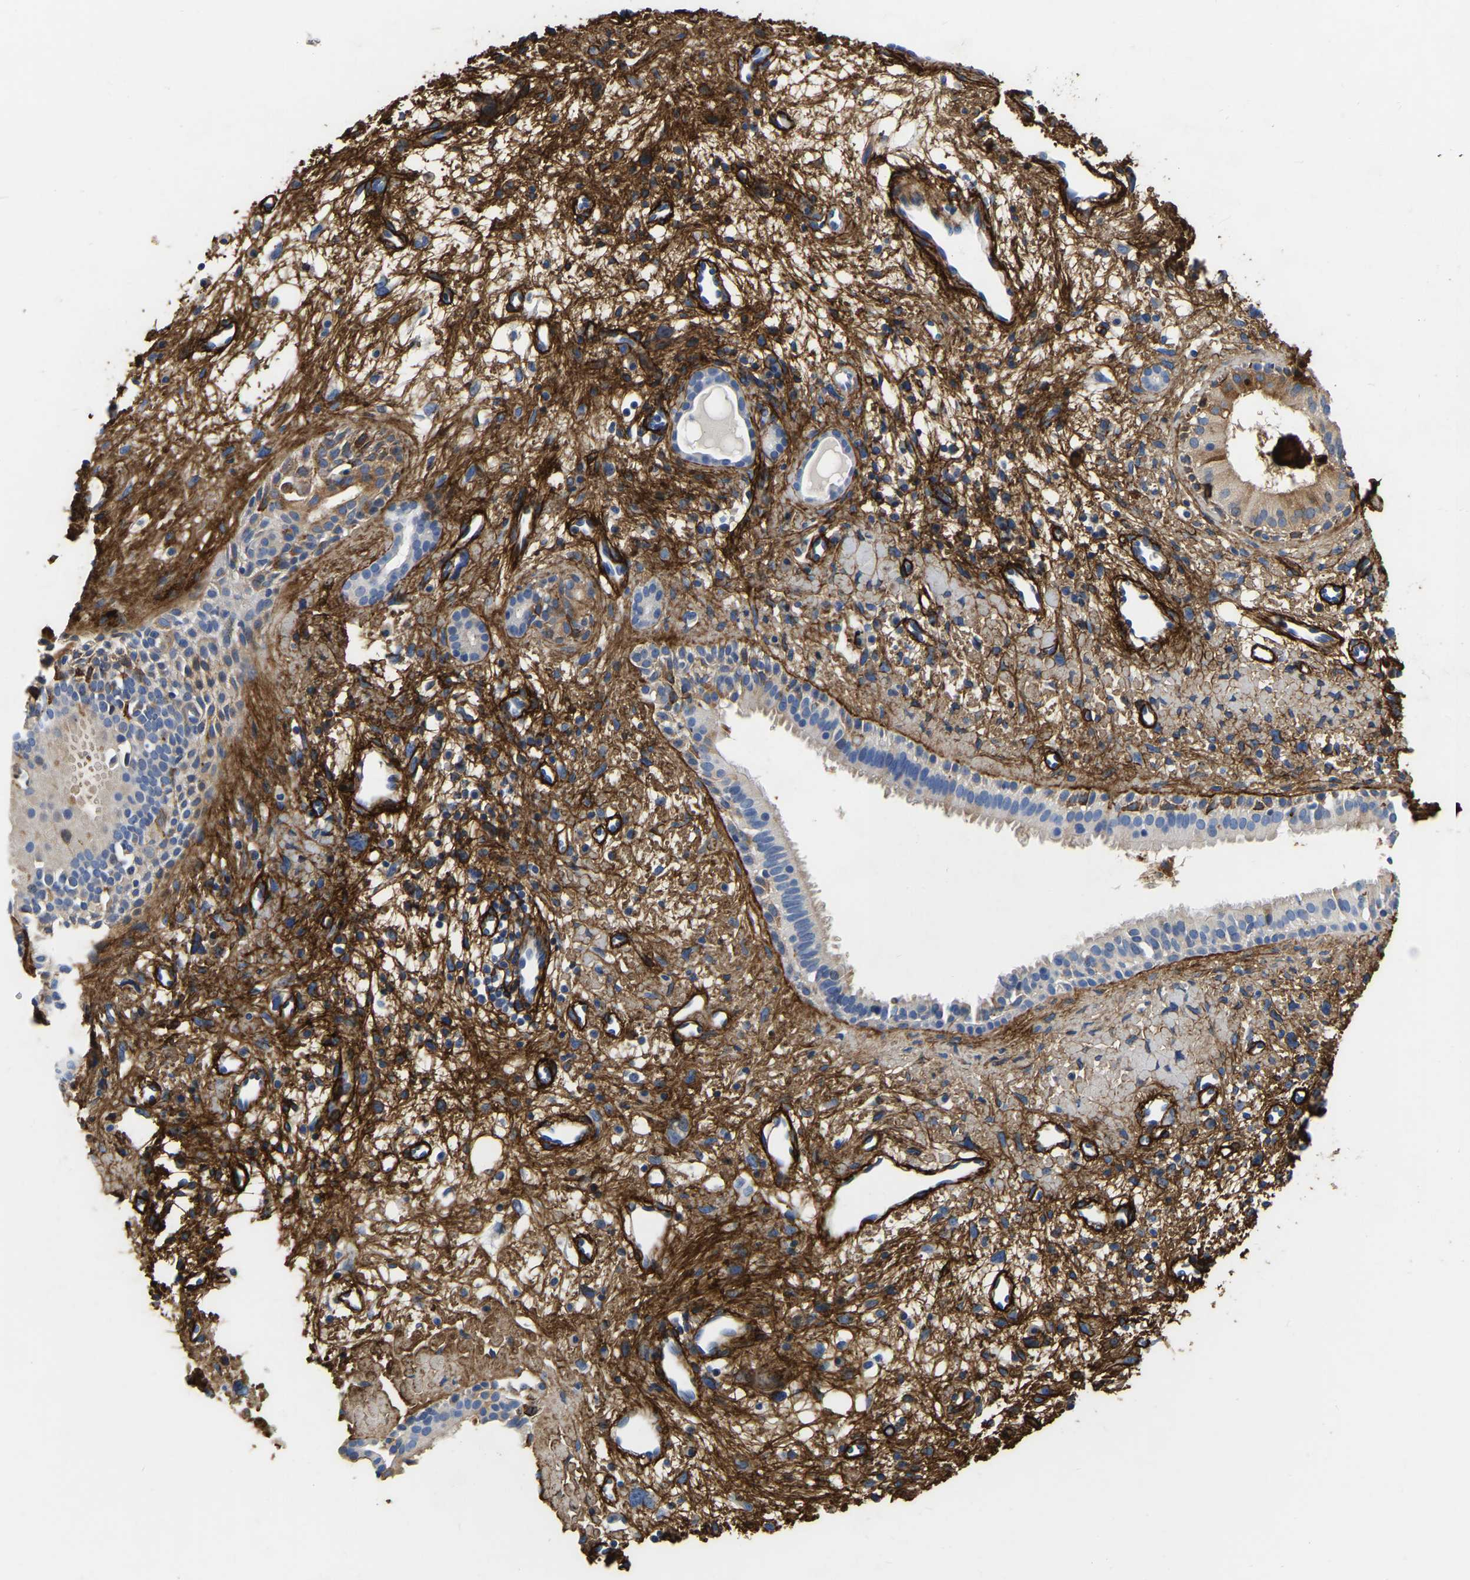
{"staining": {"intensity": "weak", "quantity": "<25%", "location": "cytoplasmic/membranous"}, "tissue": "nasopharynx", "cell_type": "Respiratory epithelial cells", "image_type": "normal", "snomed": [{"axis": "morphology", "description": "Normal tissue, NOS"}, {"axis": "topography", "description": "Nasopharynx"}], "caption": "Immunohistochemistry micrograph of benign nasopharynx stained for a protein (brown), which demonstrates no expression in respiratory epithelial cells. (DAB immunohistochemistry (IHC) visualized using brightfield microscopy, high magnification).", "gene": "COL6A1", "patient": {"sex": "male", "age": 22}}